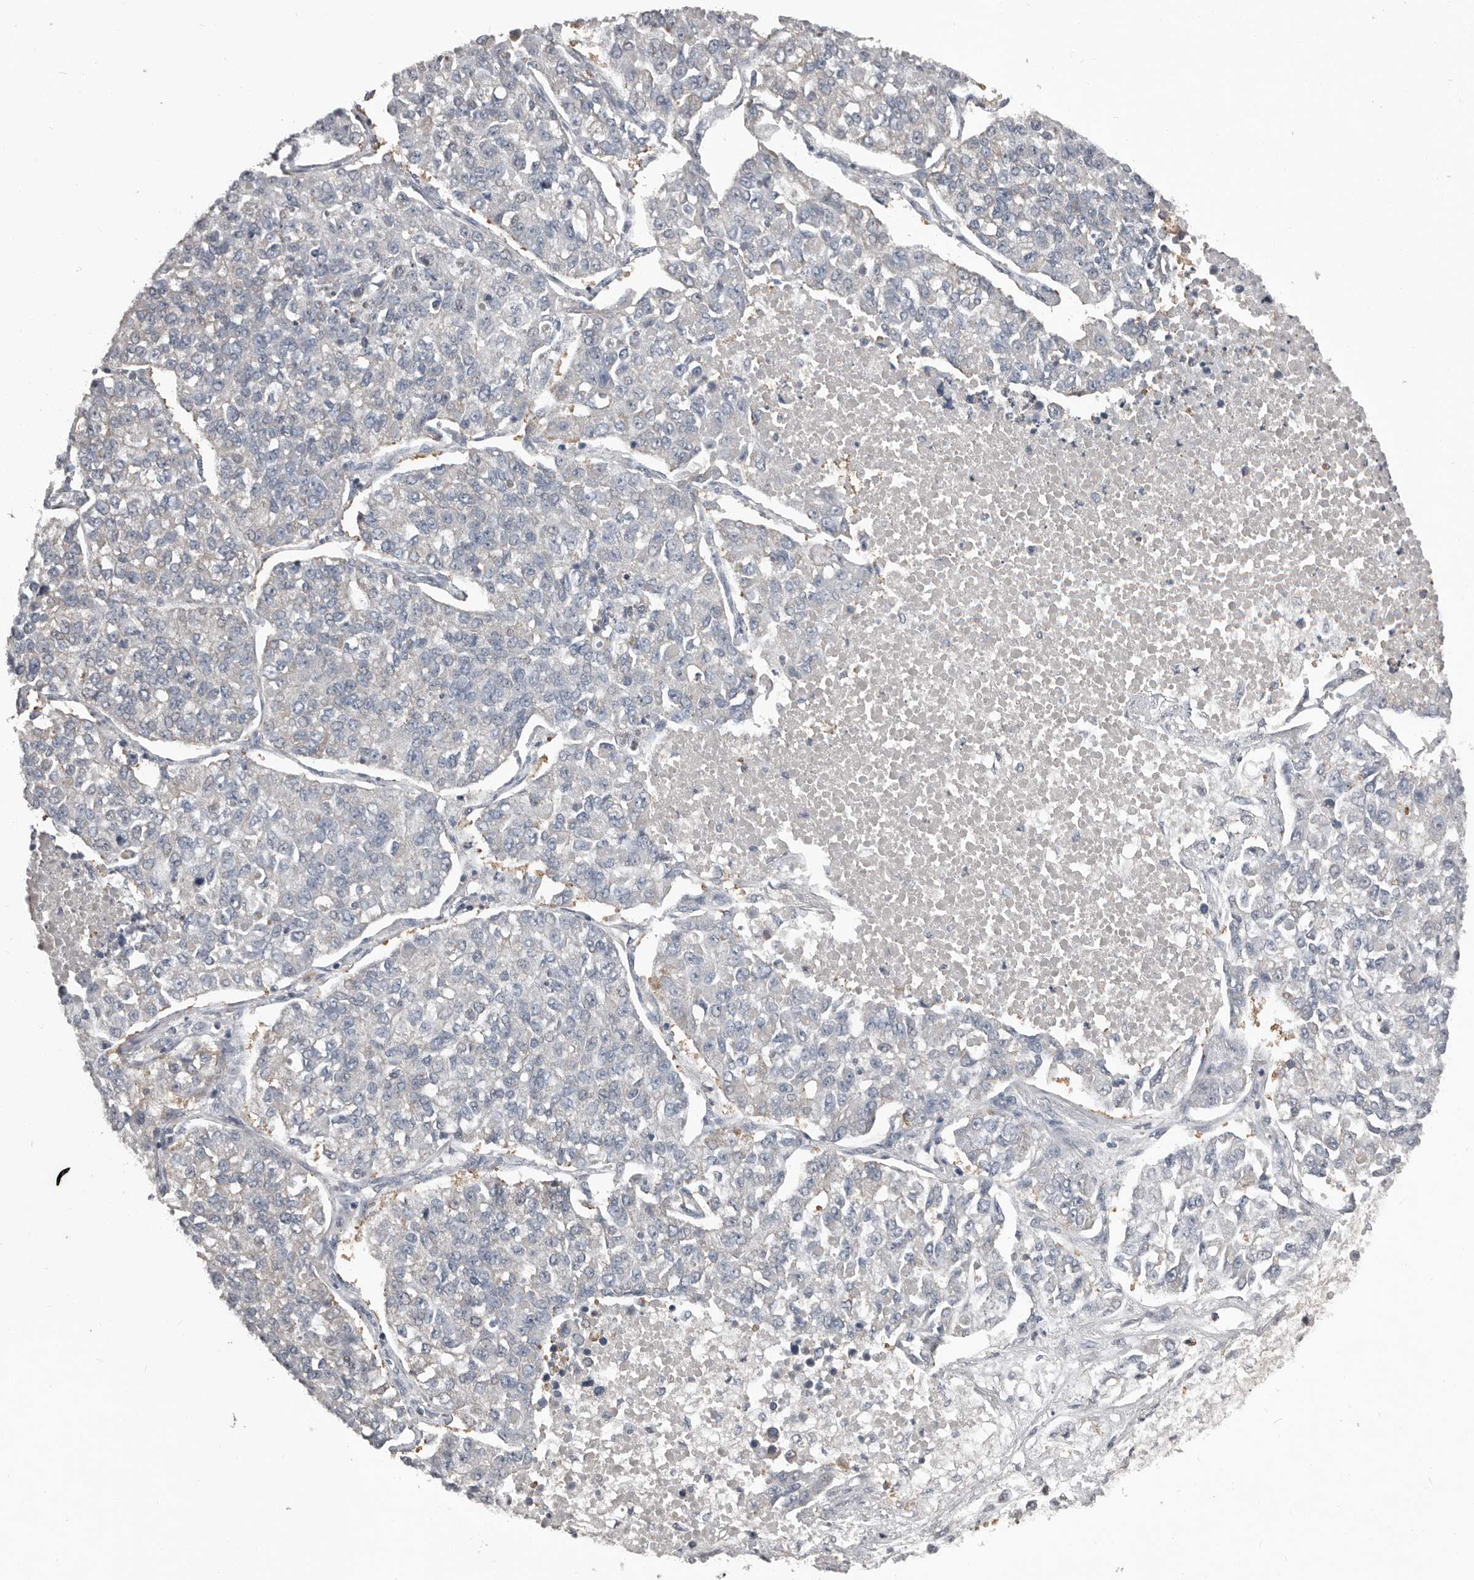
{"staining": {"intensity": "negative", "quantity": "none", "location": "none"}, "tissue": "lung cancer", "cell_type": "Tumor cells", "image_type": "cancer", "snomed": [{"axis": "morphology", "description": "Adenocarcinoma, NOS"}, {"axis": "topography", "description": "Lung"}], "caption": "The immunohistochemistry image has no significant positivity in tumor cells of lung cancer (adenocarcinoma) tissue.", "gene": "CA6", "patient": {"sex": "male", "age": 49}}